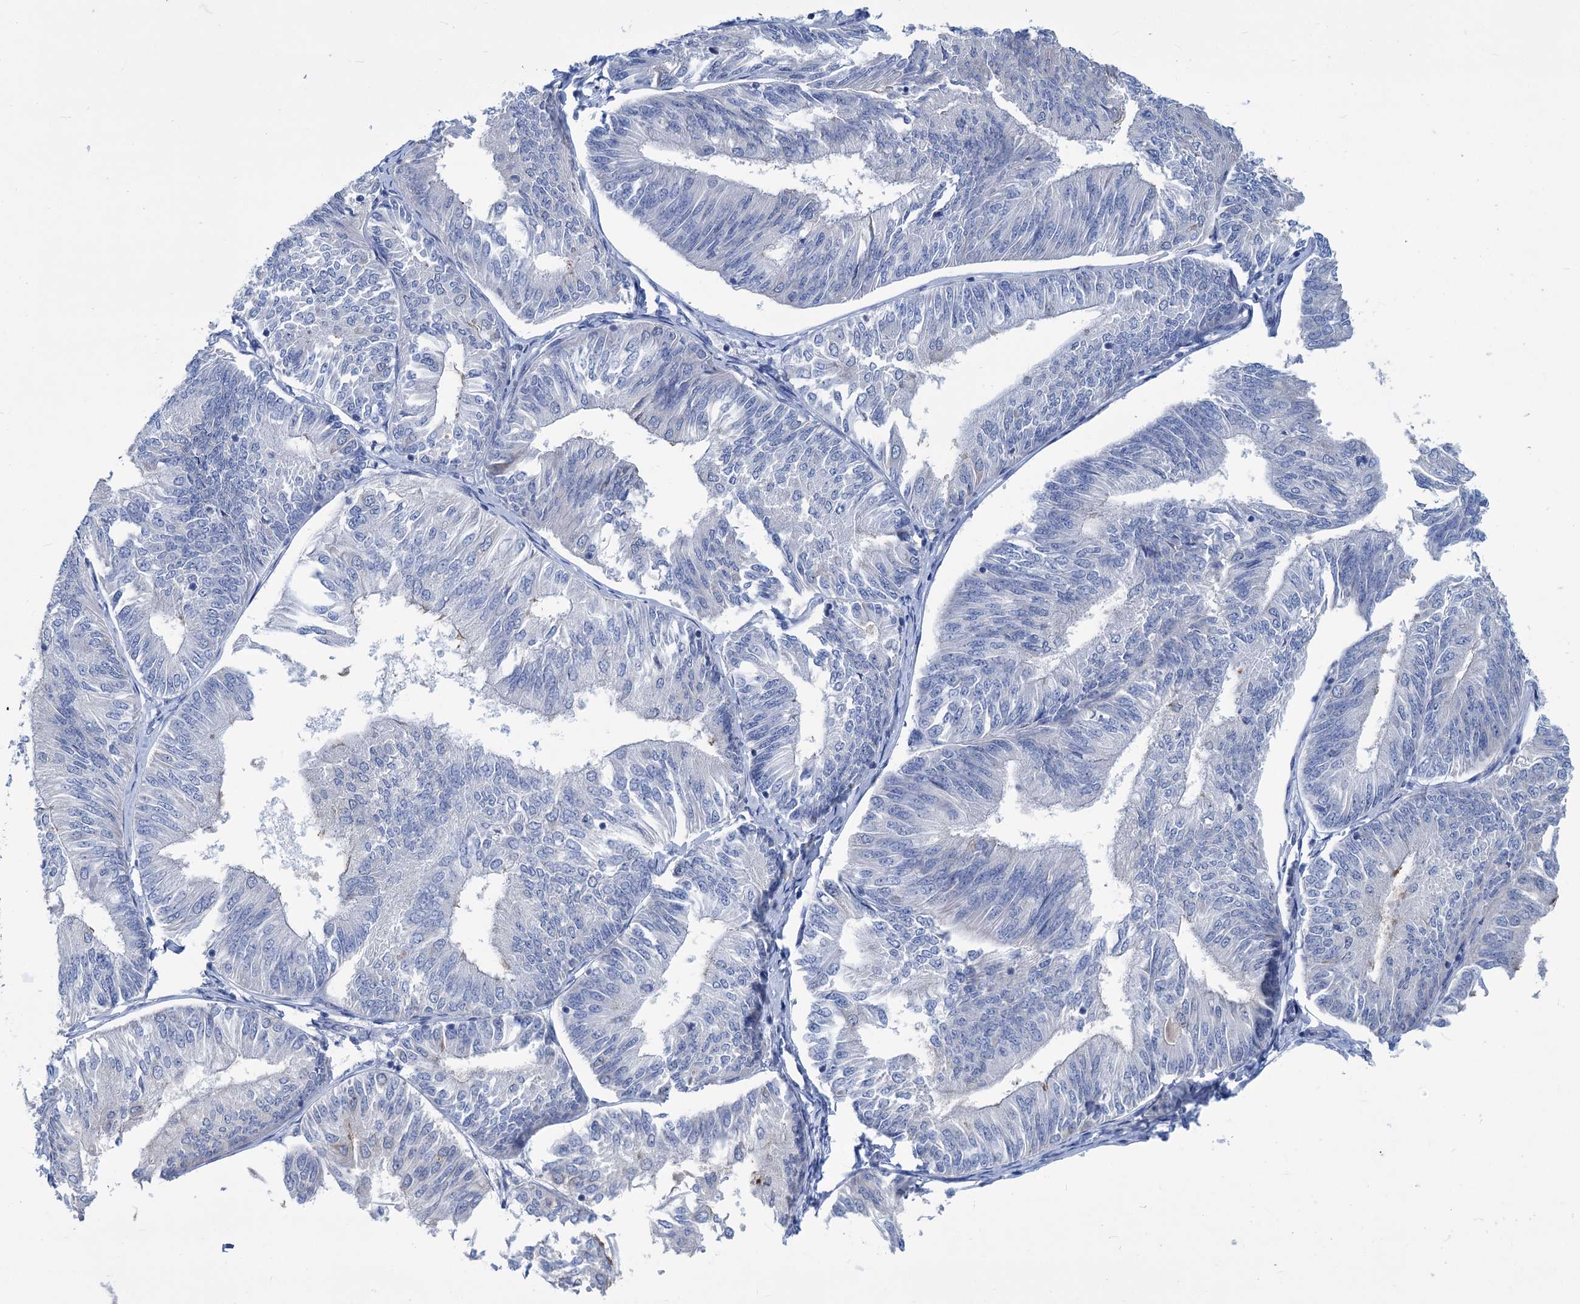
{"staining": {"intensity": "negative", "quantity": "none", "location": "none"}, "tissue": "endometrial cancer", "cell_type": "Tumor cells", "image_type": "cancer", "snomed": [{"axis": "morphology", "description": "Adenocarcinoma, NOS"}, {"axis": "topography", "description": "Endometrium"}], "caption": "Adenocarcinoma (endometrial) was stained to show a protein in brown. There is no significant positivity in tumor cells.", "gene": "NEU3", "patient": {"sex": "female", "age": 58}}